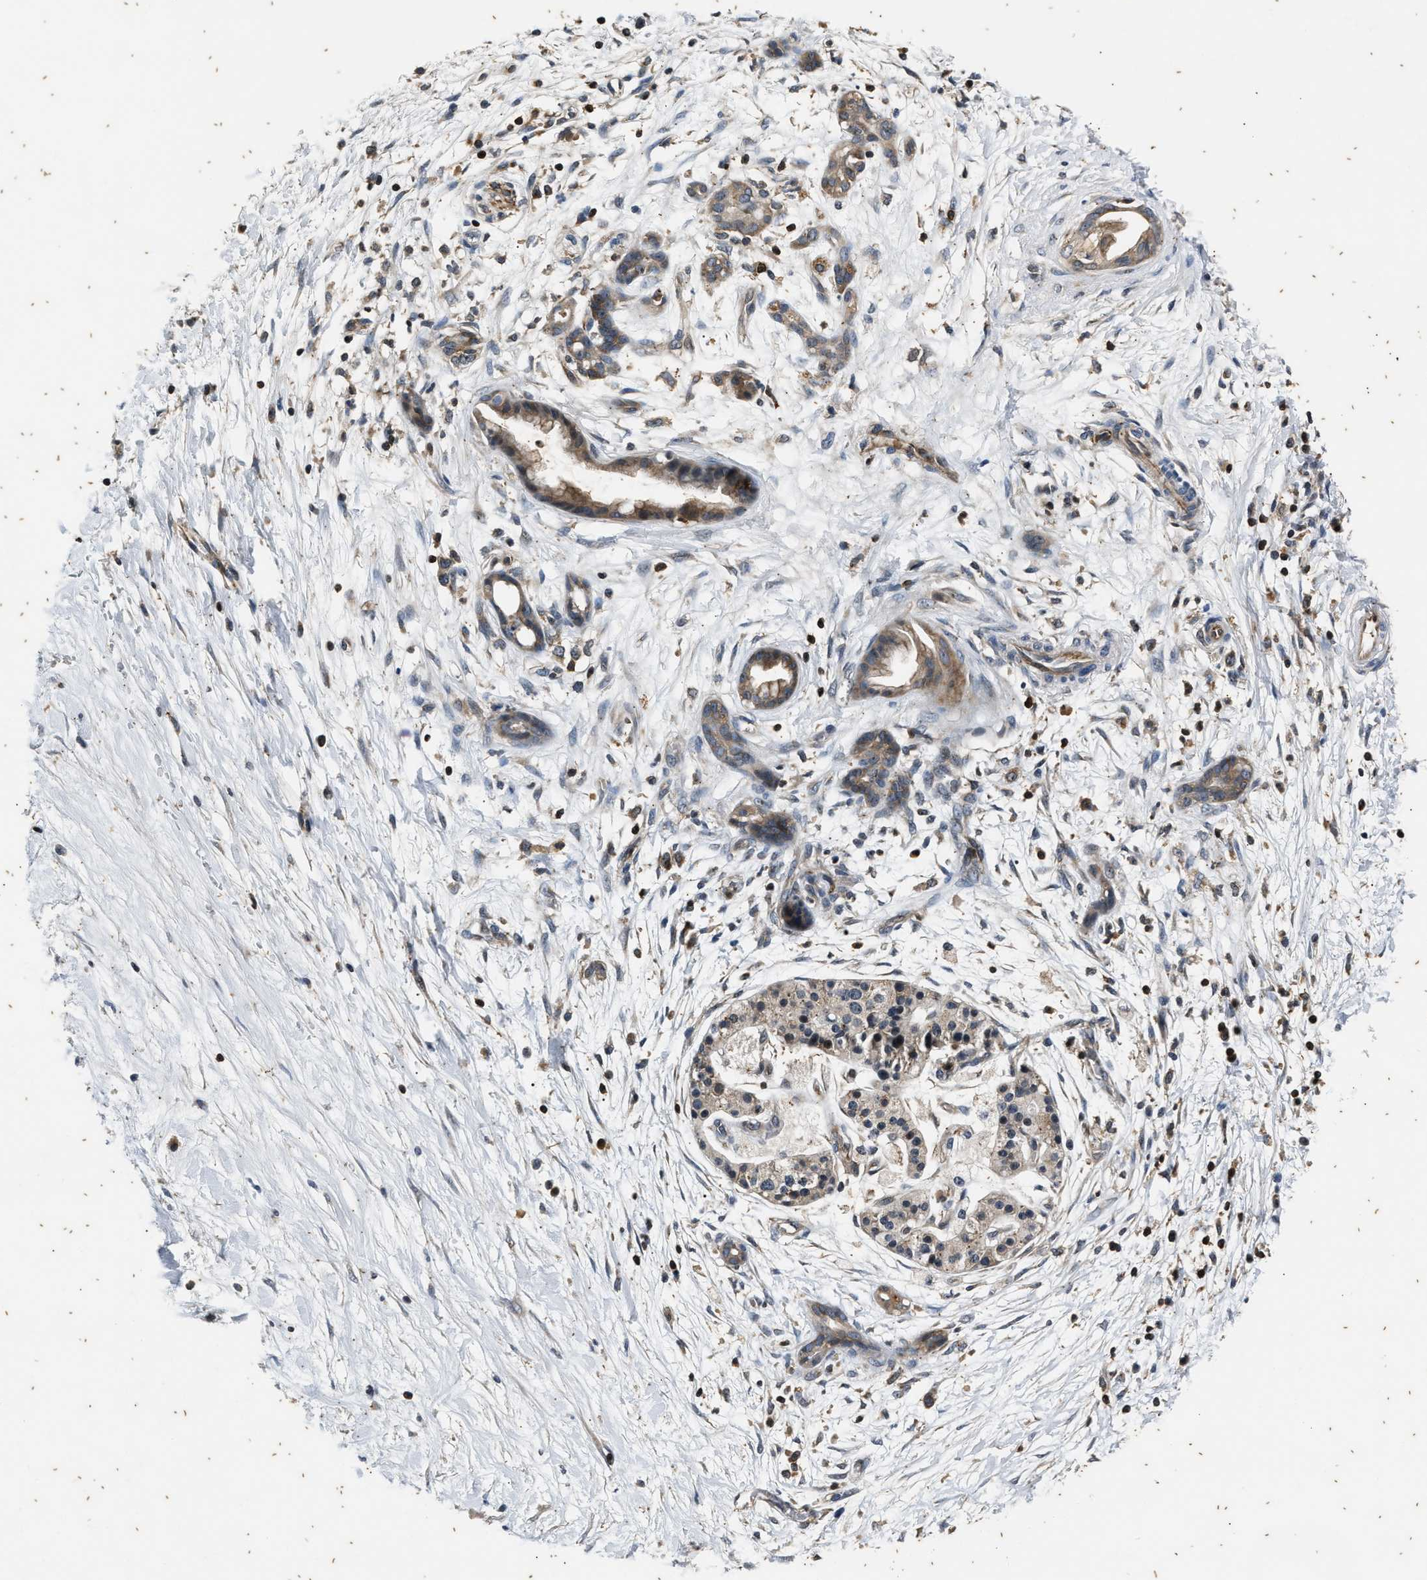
{"staining": {"intensity": "weak", "quantity": ">75%", "location": "cytoplasmic/membranous"}, "tissue": "pancreatic cancer", "cell_type": "Tumor cells", "image_type": "cancer", "snomed": [{"axis": "morphology", "description": "Adenocarcinoma, NOS"}, {"axis": "topography", "description": "Pancreas"}], "caption": "Immunohistochemical staining of pancreatic adenocarcinoma reveals weak cytoplasmic/membranous protein positivity in approximately >75% of tumor cells.", "gene": "PTPN7", "patient": {"sex": "female", "age": 77}}